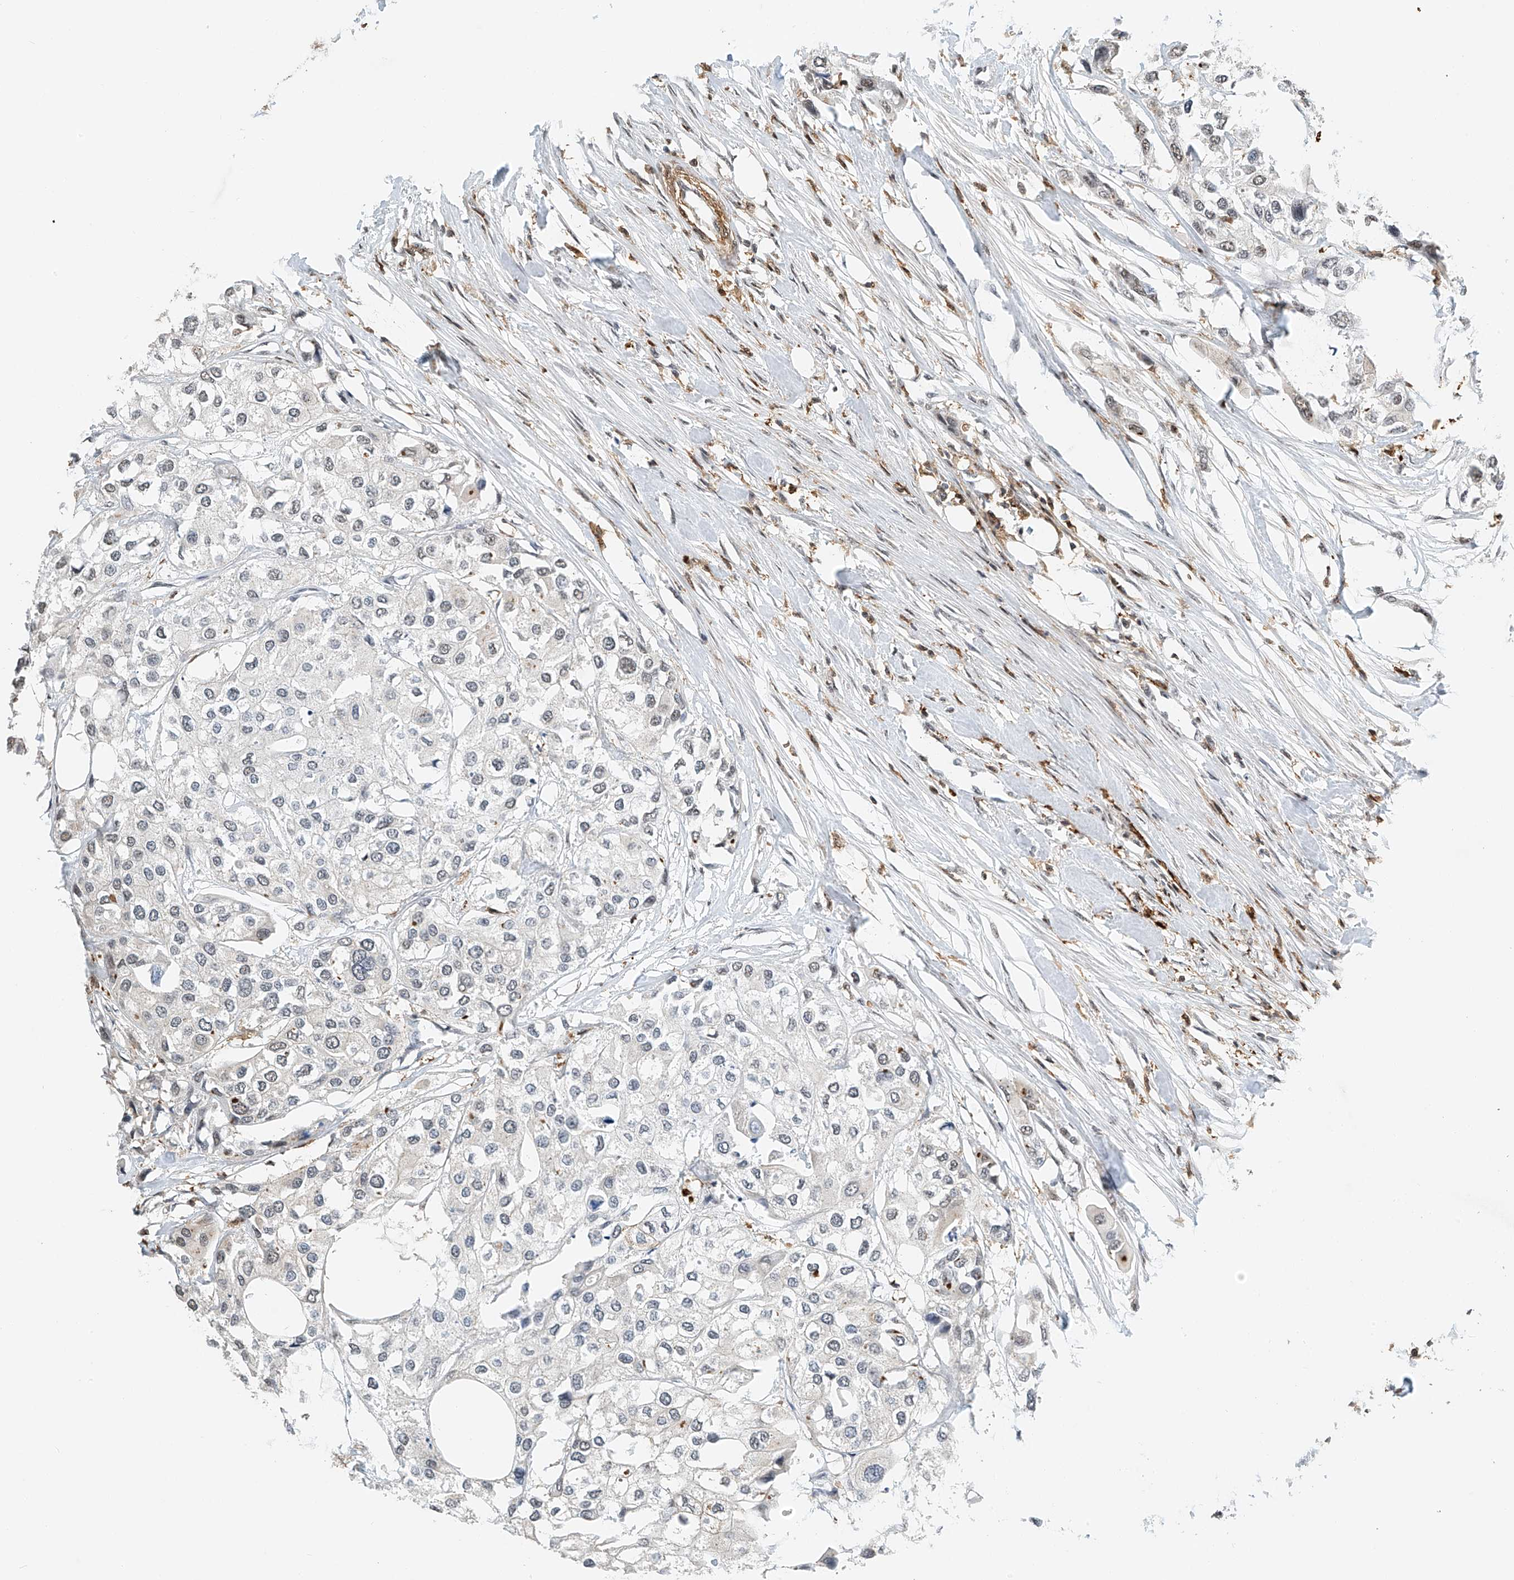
{"staining": {"intensity": "negative", "quantity": "none", "location": "none"}, "tissue": "urothelial cancer", "cell_type": "Tumor cells", "image_type": "cancer", "snomed": [{"axis": "morphology", "description": "Urothelial carcinoma, High grade"}, {"axis": "topography", "description": "Urinary bladder"}], "caption": "There is no significant positivity in tumor cells of high-grade urothelial carcinoma. (DAB (3,3'-diaminobenzidine) IHC, high magnification).", "gene": "MICAL1", "patient": {"sex": "male", "age": 64}}